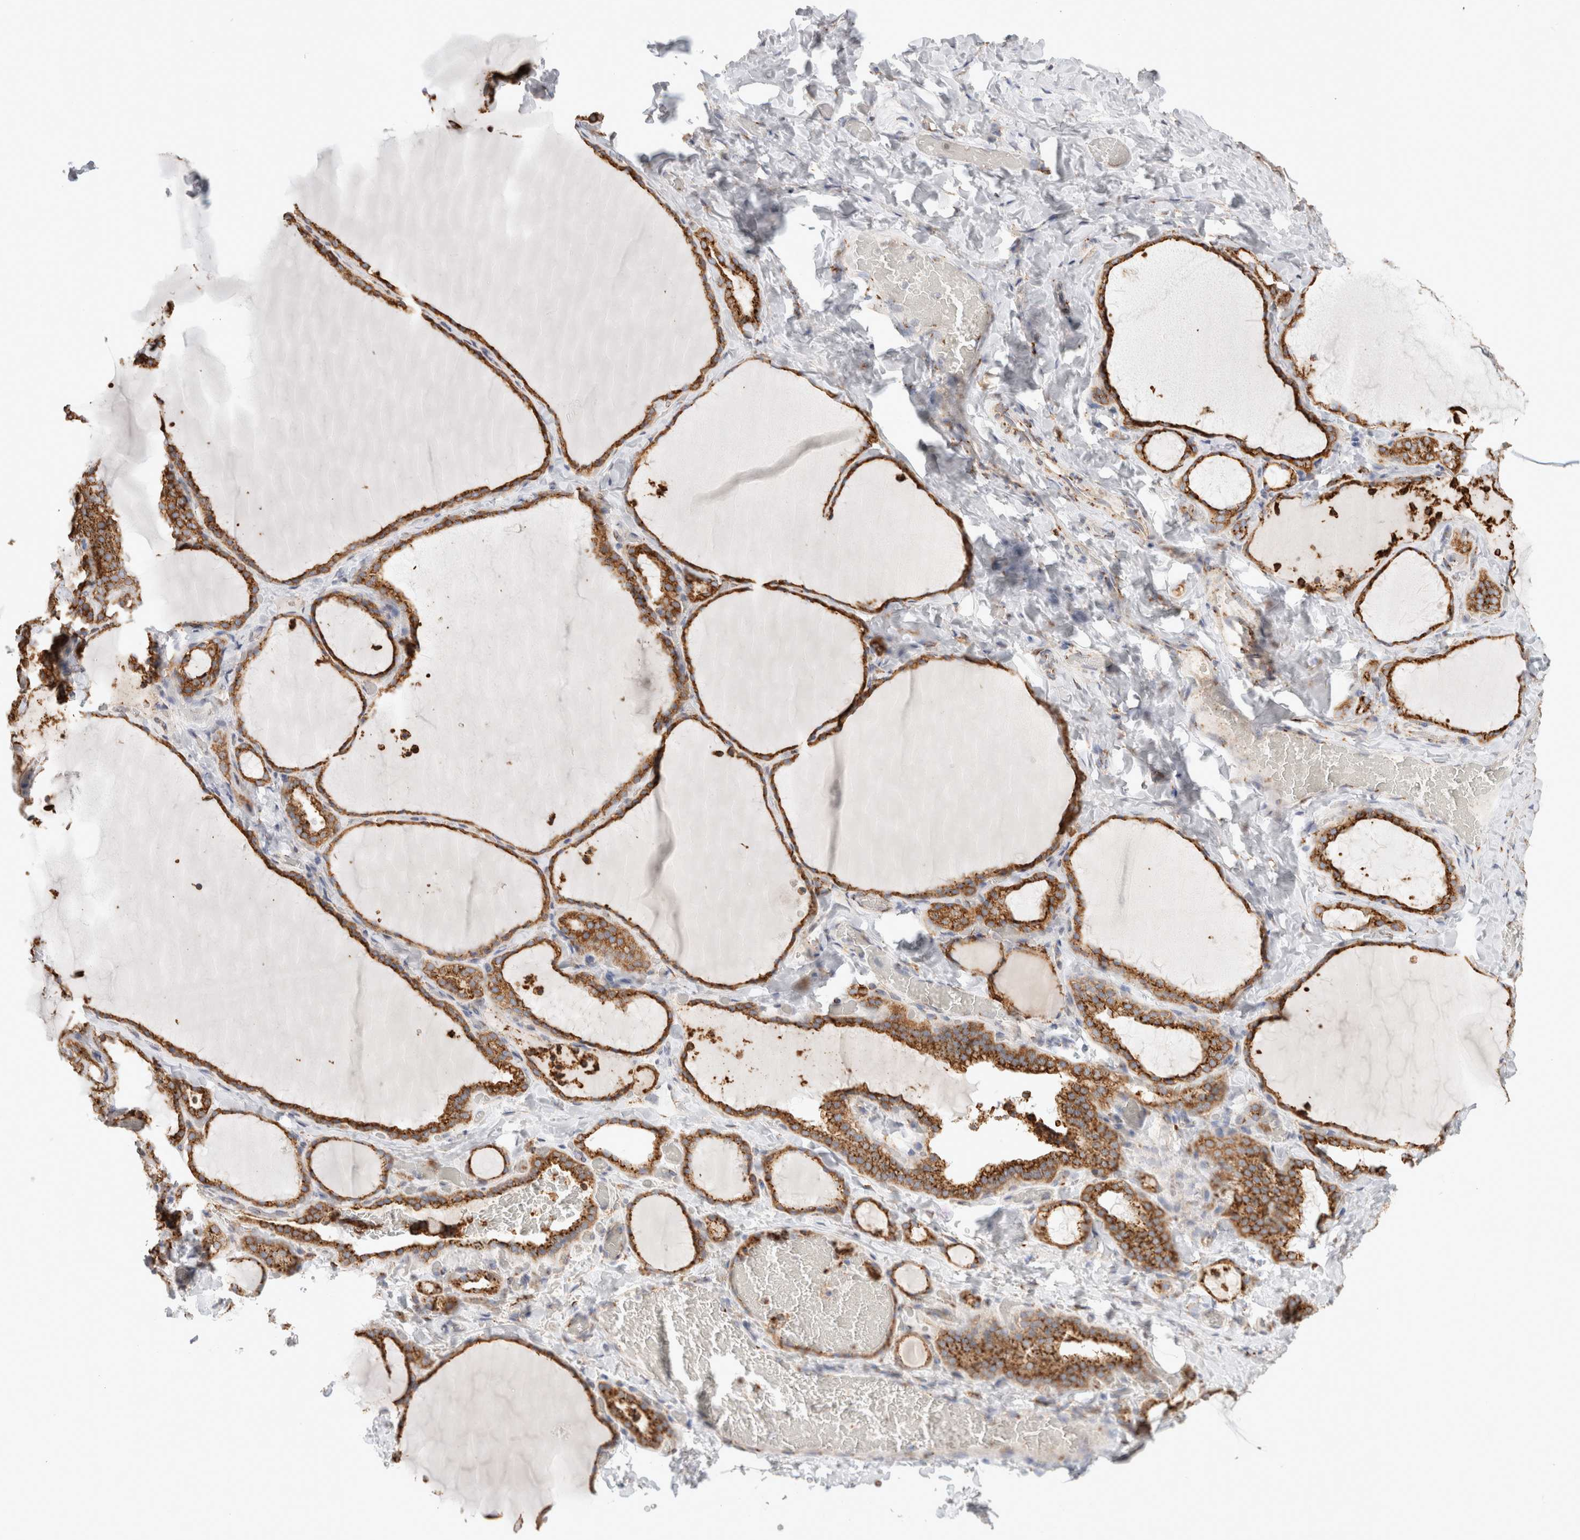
{"staining": {"intensity": "strong", "quantity": ">75%", "location": "cytoplasmic/membranous"}, "tissue": "thyroid gland", "cell_type": "Glandular cells", "image_type": "normal", "snomed": [{"axis": "morphology", "description": "Normal tissue, NOS"}, {"axis": "topography", "description": "Thyroid gland"}], "caption": "Strong cytoplasmic/membranous positivity is identified in approximately >75% of glandular cells in normal thyroid gland.", "gene": "MCFD2", "patient": {"sex": "female", "age": 22}}